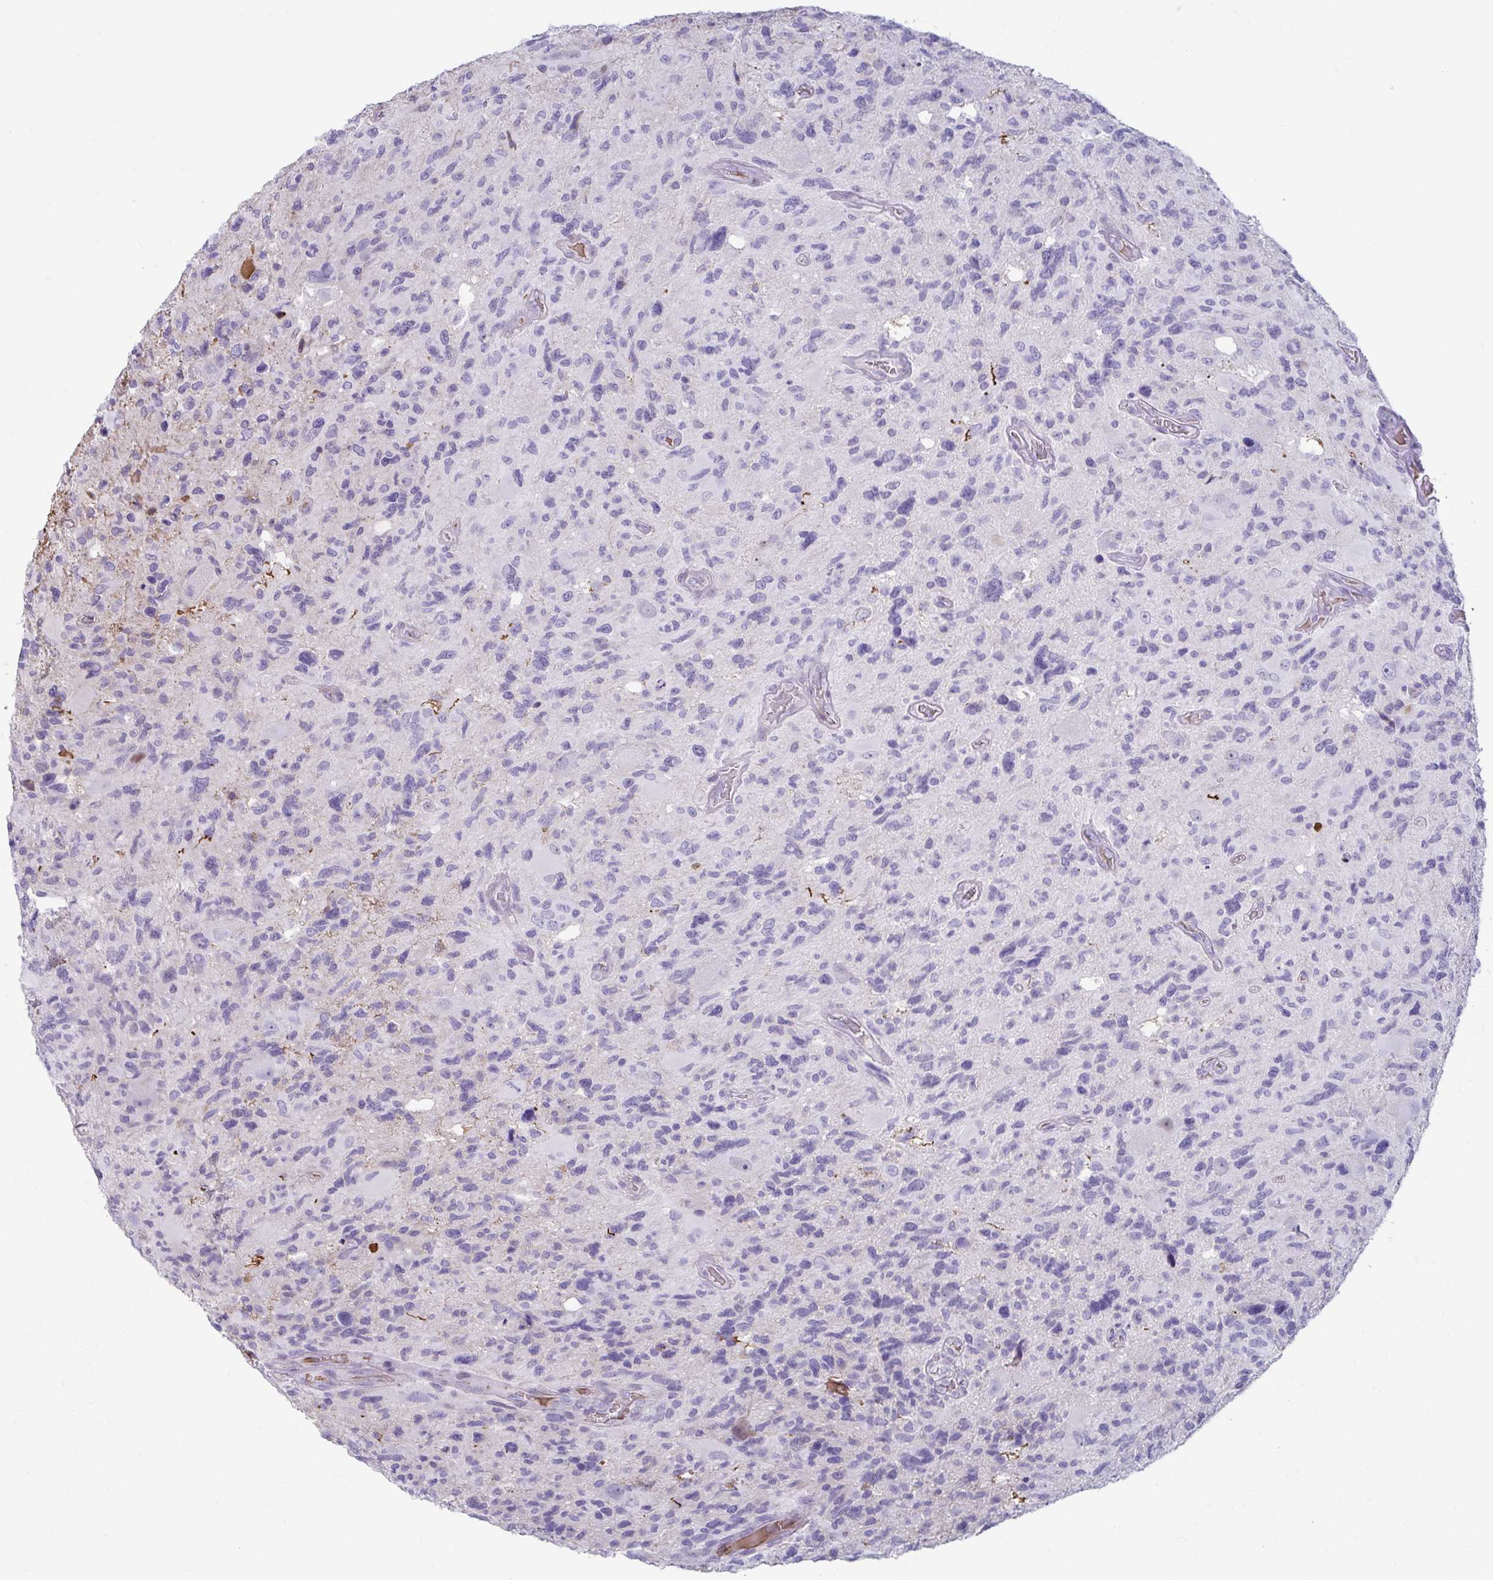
{"staining": {"intensity": "negative", "quantity": "none", "location": "none"}, "tissue": "glioma", "cell_type": "Tumor cells", "image_type": "cancer", "snomed": [{"axis": "morphology", "description": "Glioma, malignant, High grade"}, {"axis": "topography", "description": "Brain"}], "caption": "Immunohistochemistry (IHC) photomicrograph of glioma stained for a protein (brown), which demonstrates no positivity in tumor cells. Nuclei are stained in blue.", "gene": "NPY", "patient": {"sex": "male", "age": 49}}